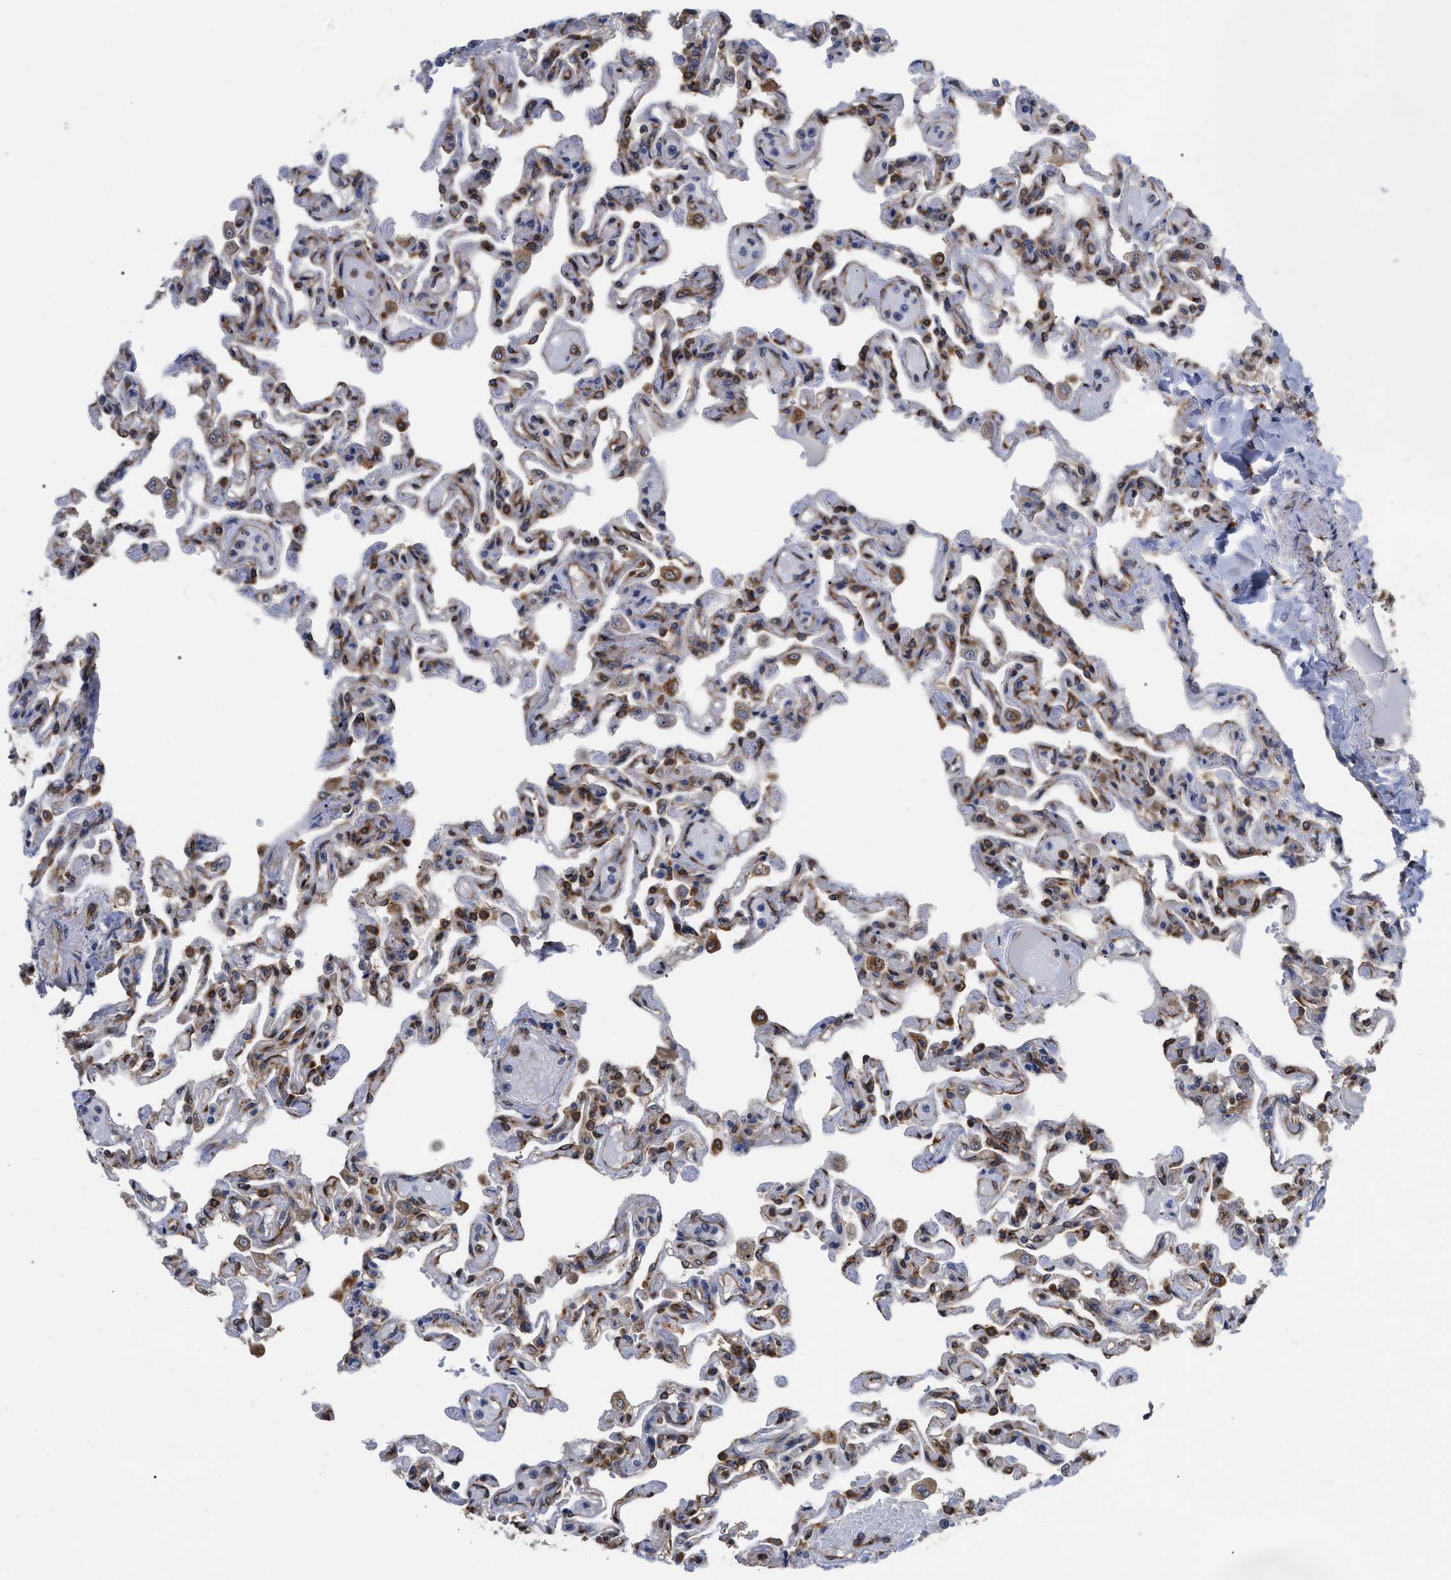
{"staining": {"intensity": "moderate", "quantity": "25%-75%", "location": "cytoplasmic/membranous"}, "tissue": "lung", "cell_type": "Alveolar cells", "image_type": "normal", "snomed": [{"axis": "morphology", "description": "Normal tissue, NOS"}, {"axis": "topography", "description": "Lung"}], "caption": "The immunohistochemical stain highlights moderate cytoplasmic/membranous positivity in alveolar cells of benign lung. Using DAB (3,3'-diaminobenzidine) (brown) and hematoxylin (blue) stains, captured at high magnification using brightfield microscopy.", "gene": "FAM120A", "patient": {"sex": "male", "age": 21}}